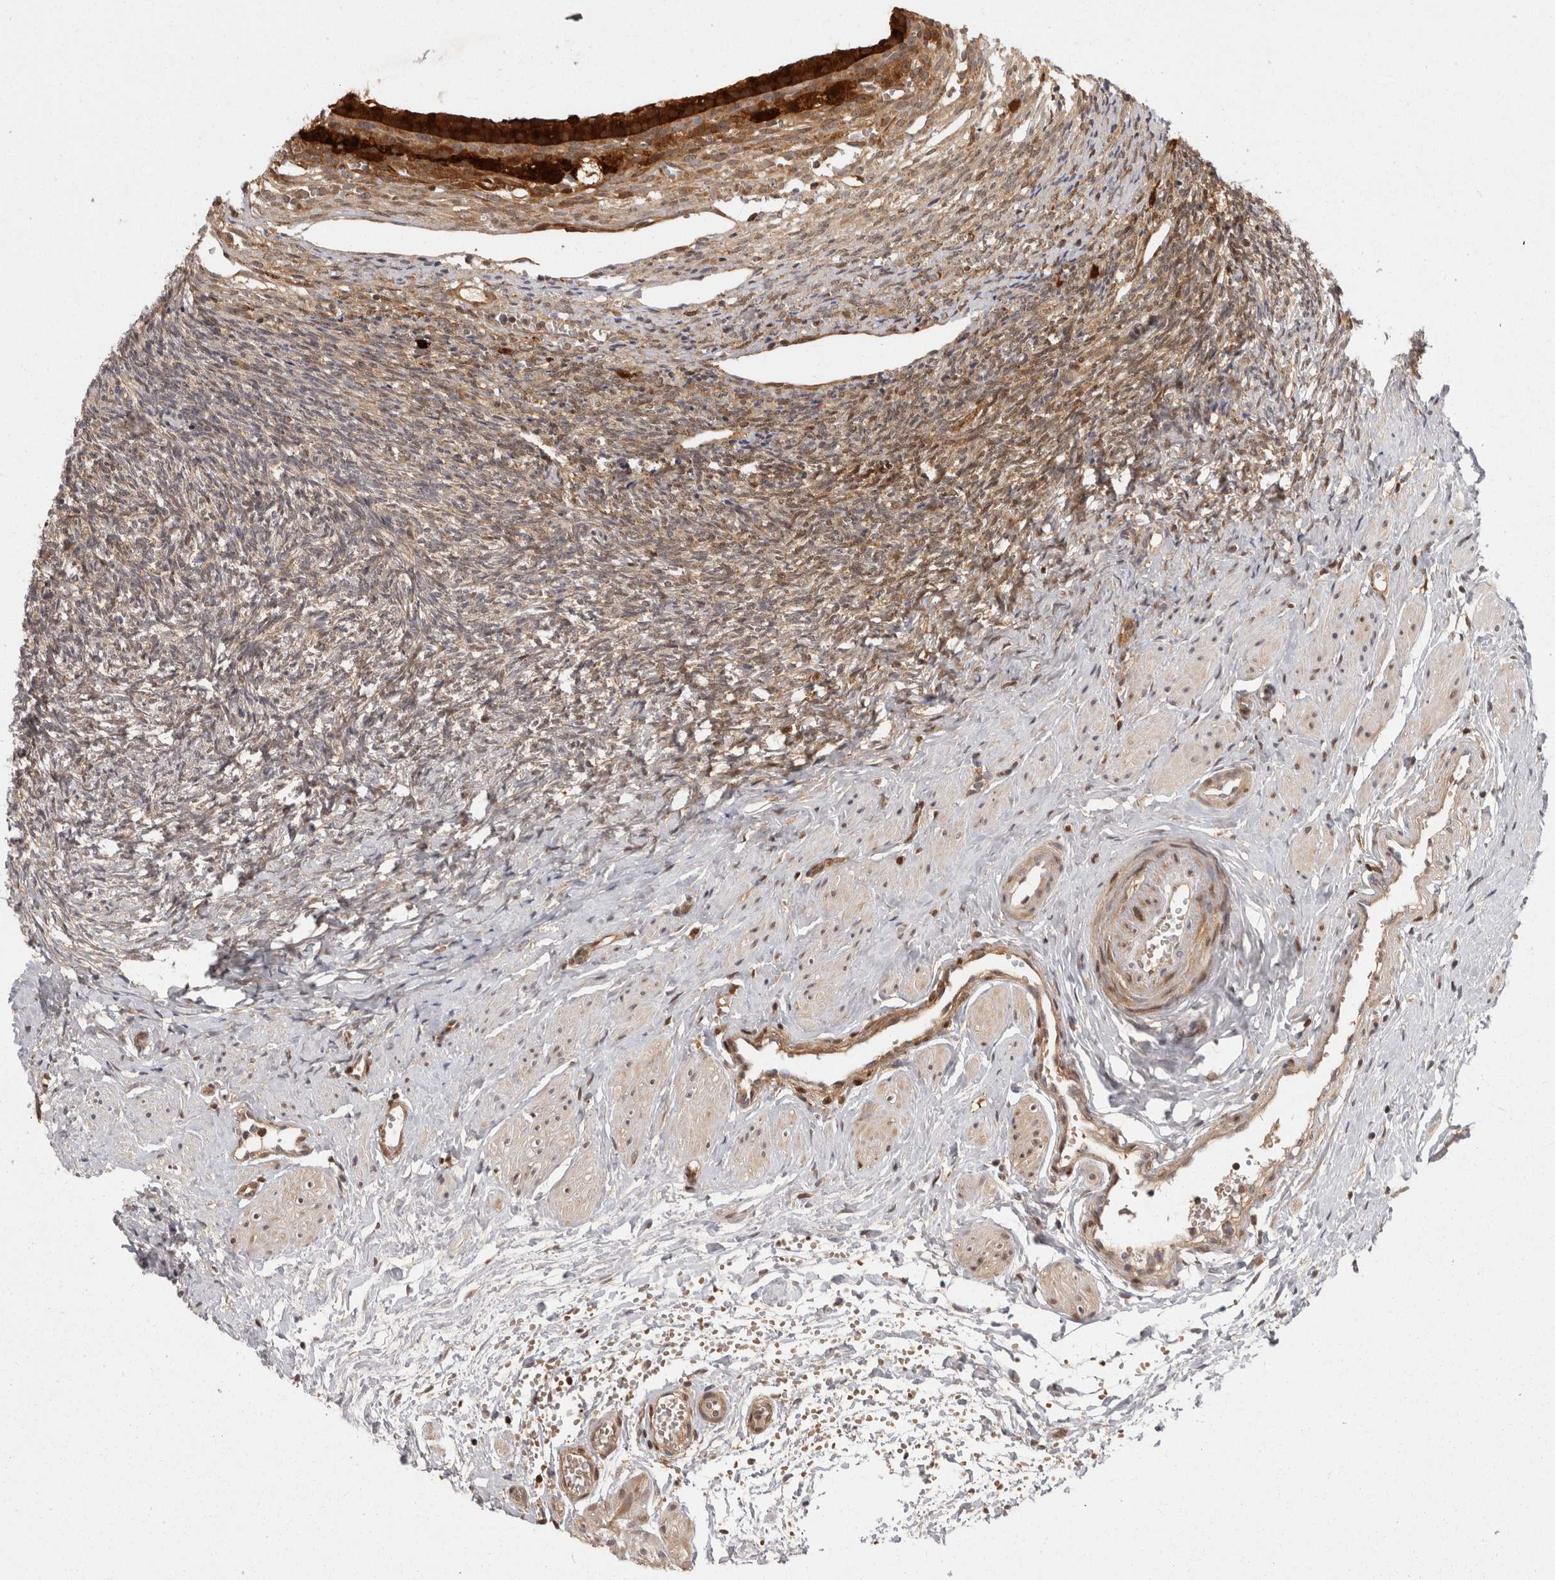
{"staining": {"intensity": "strong", "quantity": ">75%", "location": "cytoplasmic/membranous"}, "tissue": "ovary", "cell_type": "Follicle cells", "image_type": "normal", "snomed": [{"axis": "morphology", "description": "Normal tissue, NOS"}, {"axis": "topography", "description": "Ovary"}], "caption": "Immunohistochemical staining of benign human ovary shows high levels of strong cytoplasmic/membranous positivity in about >75% of follicle cells. The staining was performed using DAB (3,3'-diaminobenzidine), with brown indicating positive protein expression. Nuclei are stained blue with hematoxylin.", "gene": "ACAT2", "patient": {"sex": "female", "age": 41}}